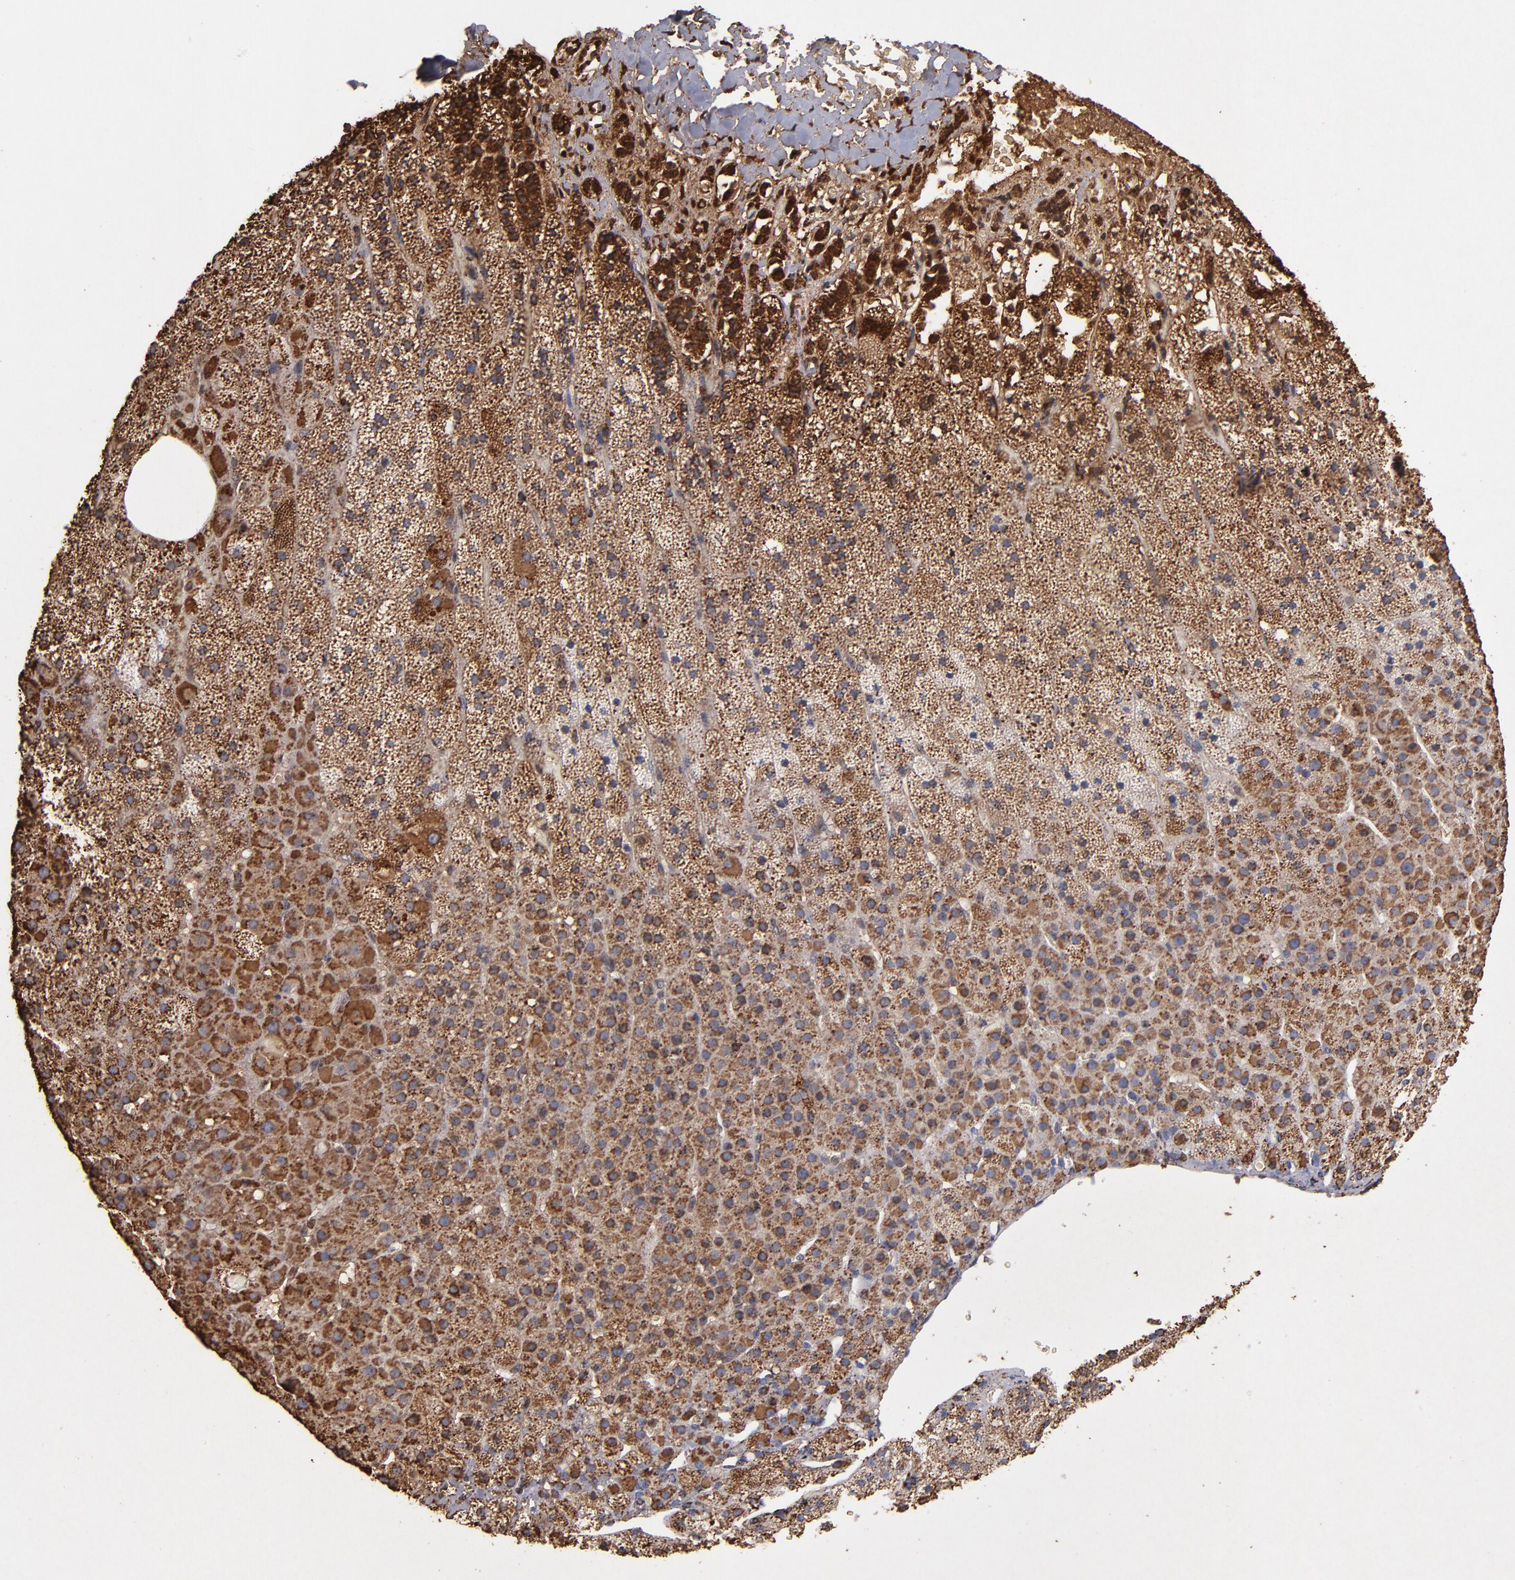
{"staining": {"intensity": "strong", "quantity": ">75%", "location": "cytoplasmic/membranous"}, "tissue": "adrenal gland", "cell_type": "Glandular cells", "image_type": "normal", "snomed": [{"axis": "morphology", "description": "Normal tissue, NOS"}, {"axis": "topography", "description": "Adrenal gland"}], "caption": "A histopathology image showing strong cytoplasmic/membranous staining in approximately >75% of glandular cells in normal adrenal gland, as visualized by brown immunohistochemical staining.", "gene": "SOD2", "patient": {"sex": "male", "age": 35}}